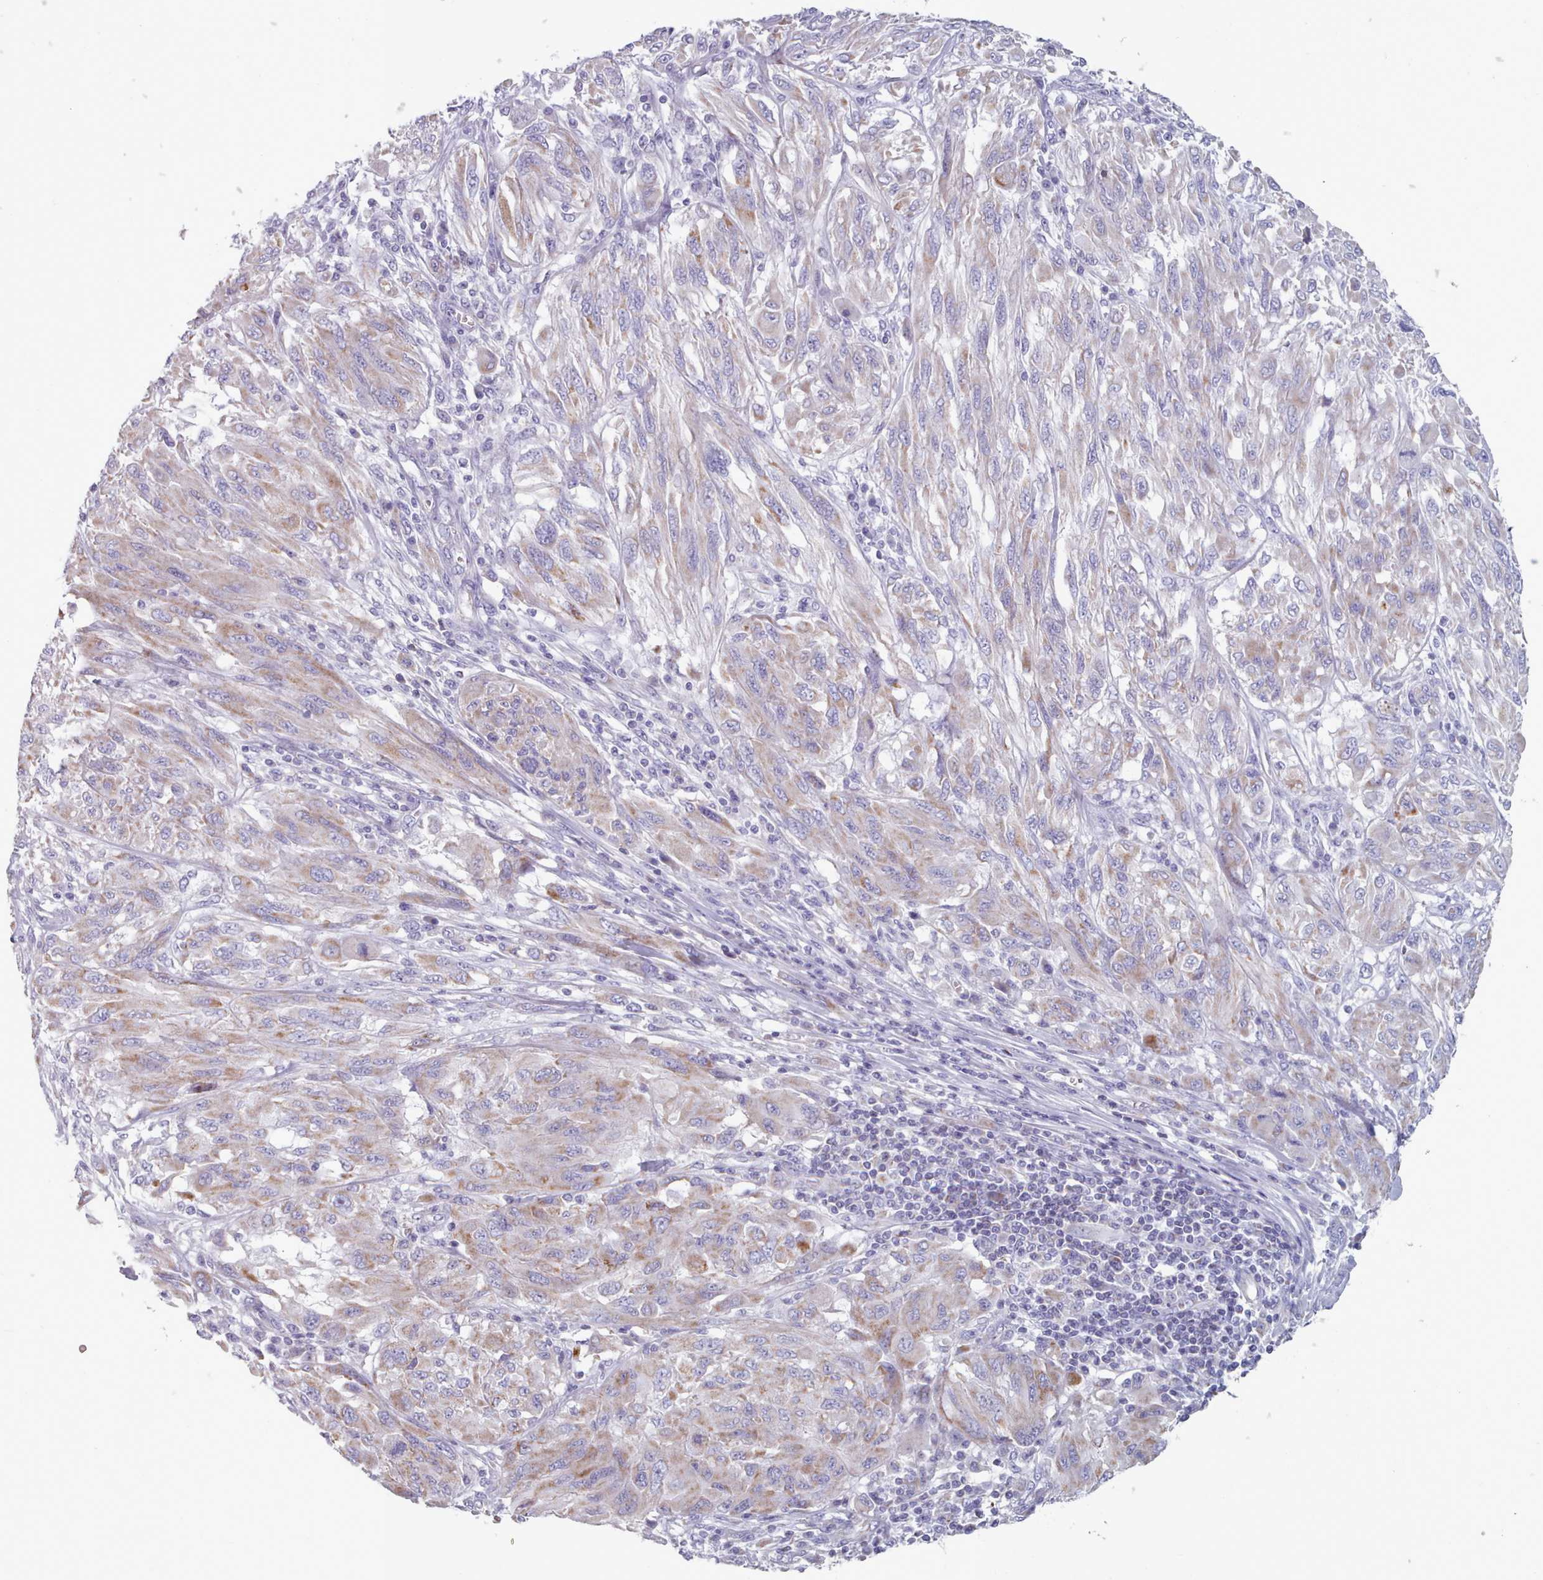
{"staining": {"intensity": "moderate", "quantity": "25%-75%", "location": "cytoplasmic/membranous"}, "tissue": "melanoma", "cell_type": "Tumor cells", "image_type": "cancer", "snomed": [{"axis": "morphology", "description": "Malignant melanoma, NOS"}, {"axis": "topography", "description": "Skin"}], "caption": "DAB (3,3'-diaminobenzidine) immunohistochemical staining of malignant melanoma reveals moderate cytoplasmic/membranous protein staining in about 25%-75% of tumor cells.", "gene": "HAO1", "patient": {"sex": "female", "age": 91}}